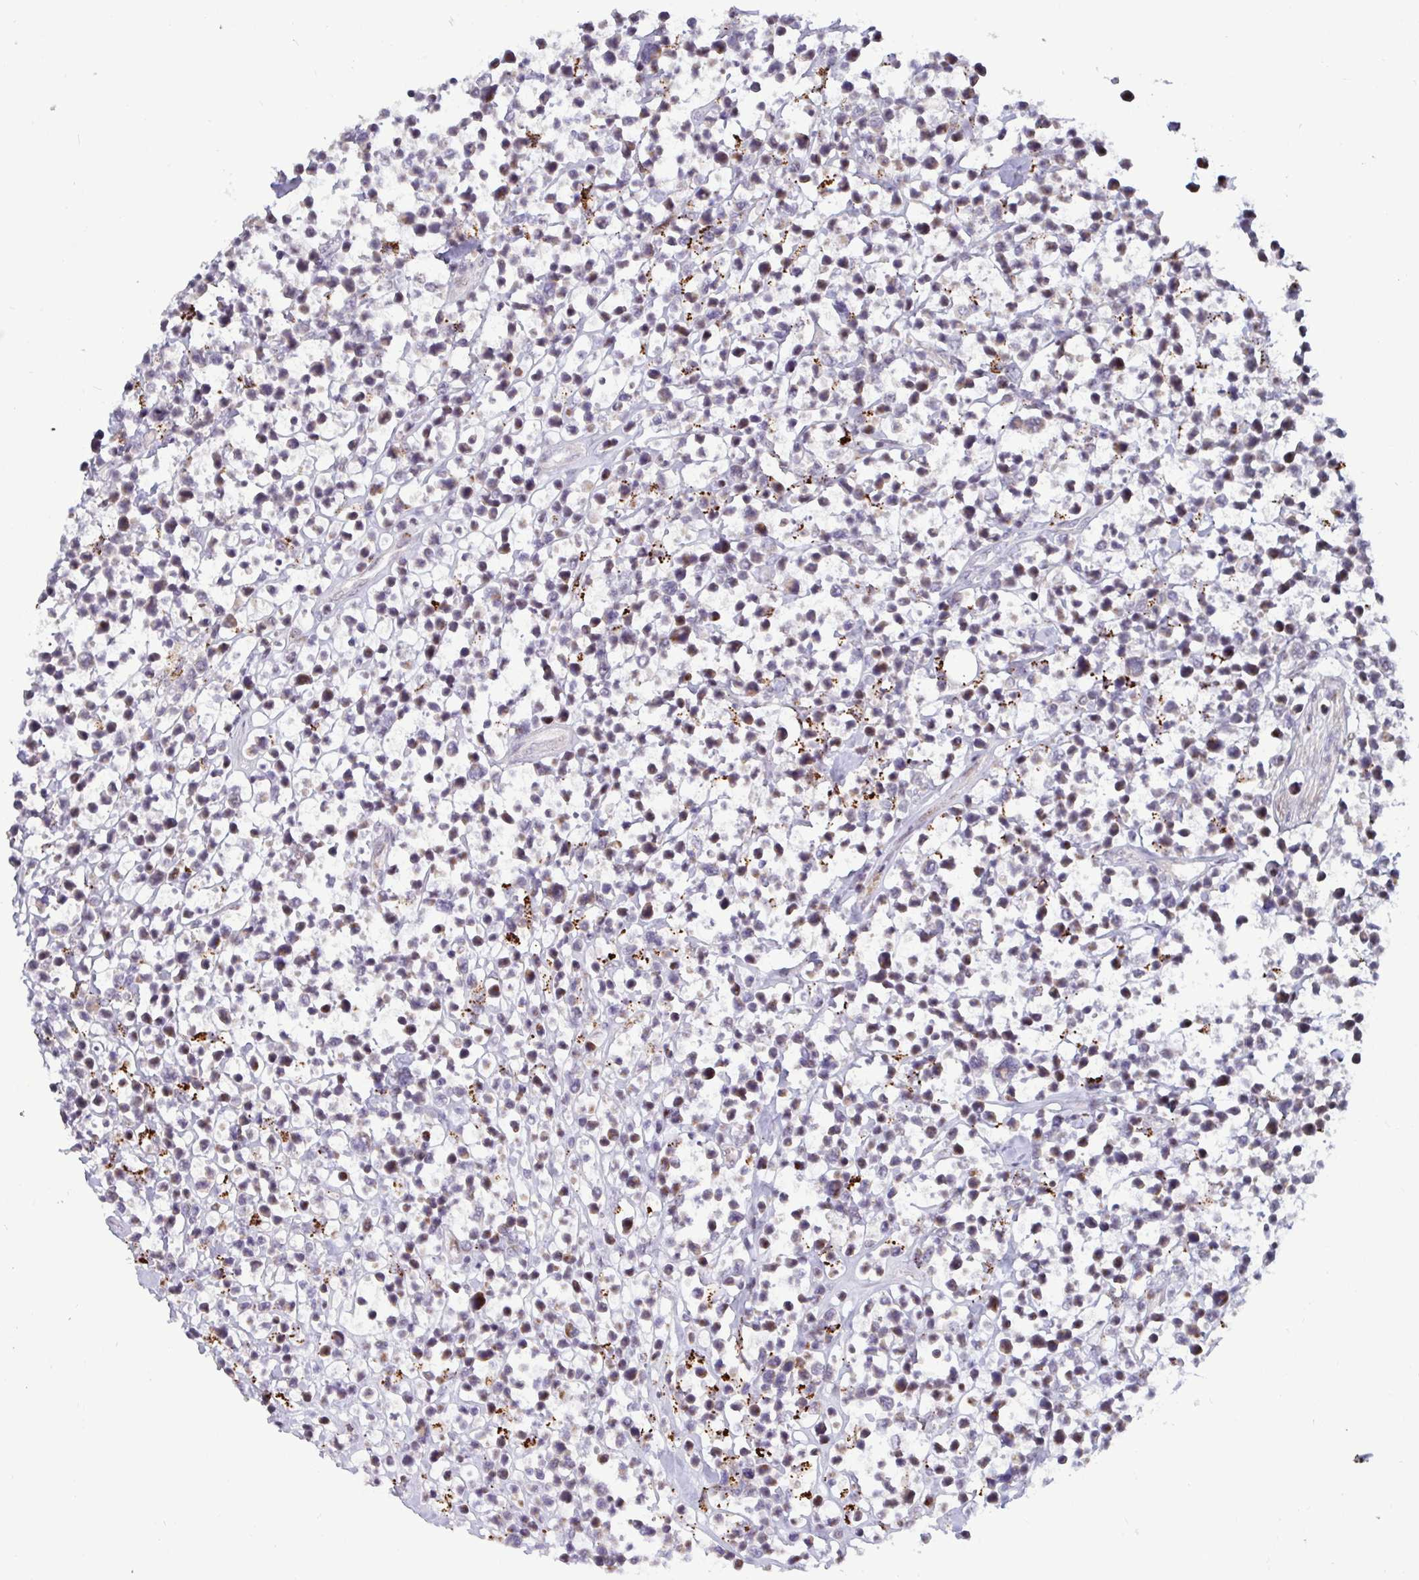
{"staining": {"intensity": "moderate", "quantity": "<25%", "location": "cytoplasmic/membranous"}, "tissue": "lymphoma", "cell_type": "Tumor cells", "image_type": "cancer", "snomed": [{"axis": "morphology", "description": "Malignant lymphoma, non-Hodgkin's type, Low grade"}, {"axis": "topography", "description": "Lymph node"}], "caption": "A brown stain highlights moderate cytoplasmic/membranous expression of a protein in malignant lymphoma, non-Hodgkin's type (low-grade) tumor cells. (IHC, brightfield microscopy, high magnification).", "gene": "DZIP1", "patient": {"sex": "male", "age": 60}}